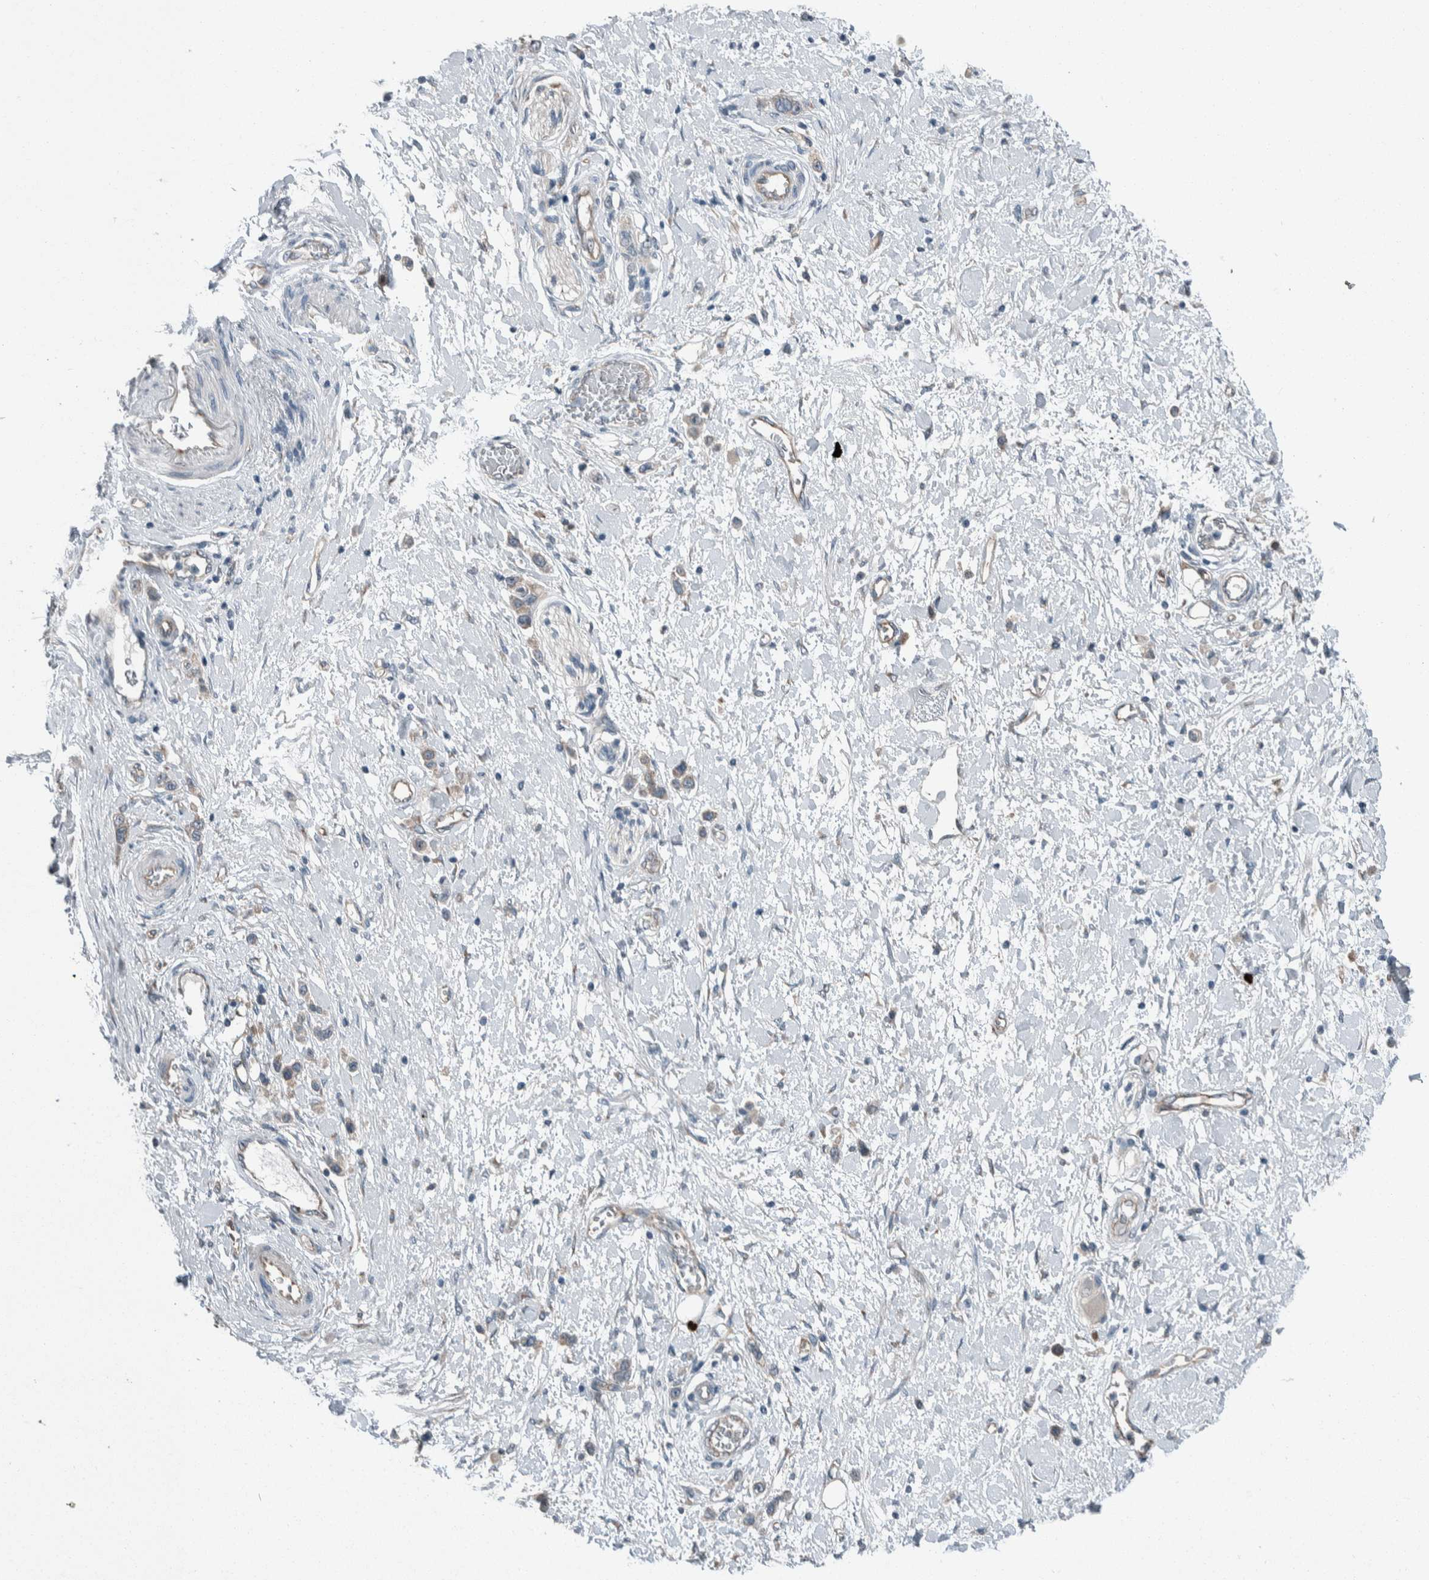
{"staining": {"intensity": "negative", "quantity": "none", "location": "none"}, "tissue": "stomach cancer", "cell_type": "Tumor cells", "image_type": "cancer", "snomed": [{"axis": "morphology", "description": "Adenocarcinoma, NOS"}, {"axis": "topography", "description": "Stomach"}], "caption": "DAB immunohistochemical staining of stomach cancer (adenocarcinoma) shows no significant staining in tumor cells.", "gene": "USP25", "patient": {"sex": "female", "age": 65}}